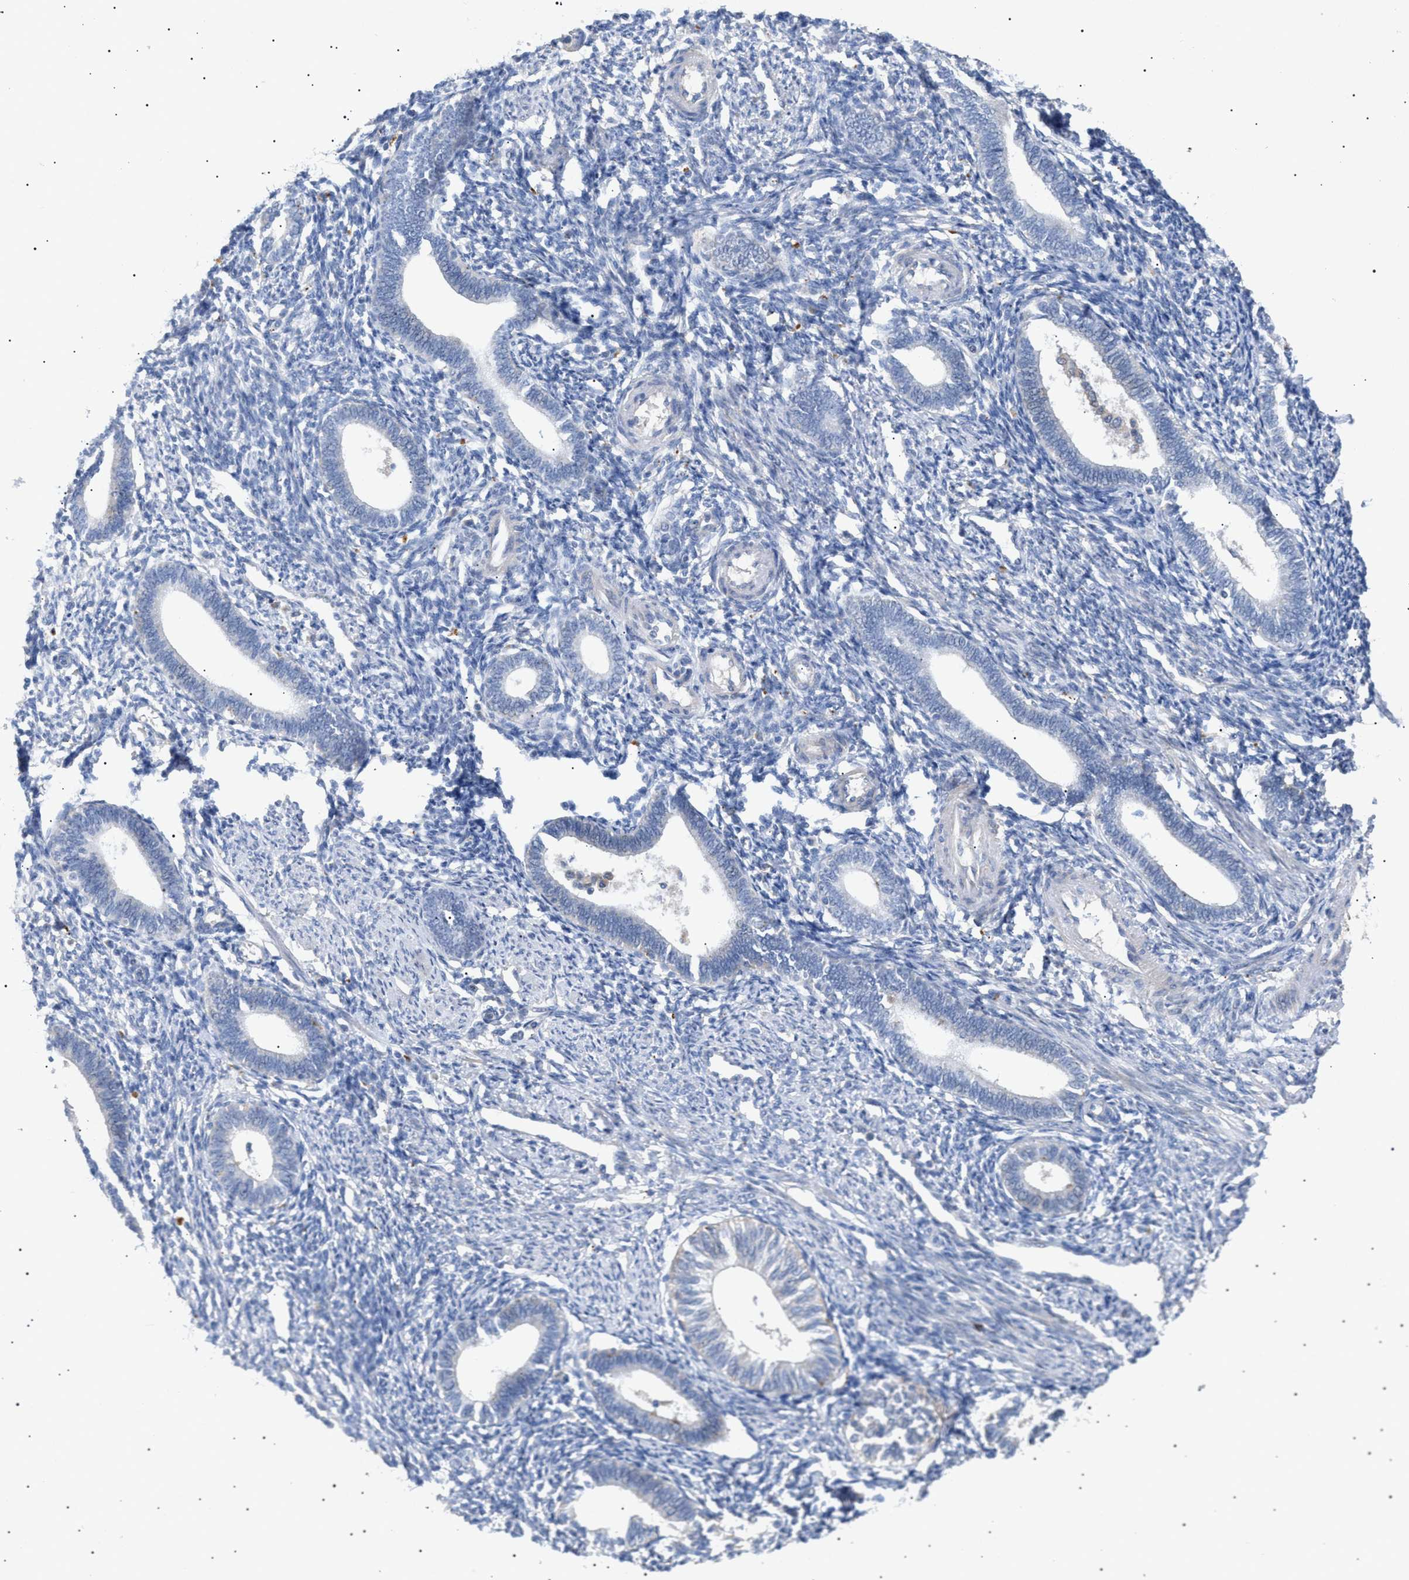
{"staining": {"intensity": "negative", "quantity": "none", "location": "none"}, "tissue": "endometrium", "cell_type": "Cells in endometrial stroma", "image_type": "normal", "snomed": [{"axis": "morphology", "description": "Normal tissue, NOS"}, {"axis": "topography", "description": "Endometrium"}], "caption": "Micrograph shows no protein positivity in cells in endometrial stroma of unremarkable endometrium. (DAB immunohistochemistry with hematoxylin counter stain).", "gene": "SIRT5", "patient": {"sex": "female", "age": 41}}